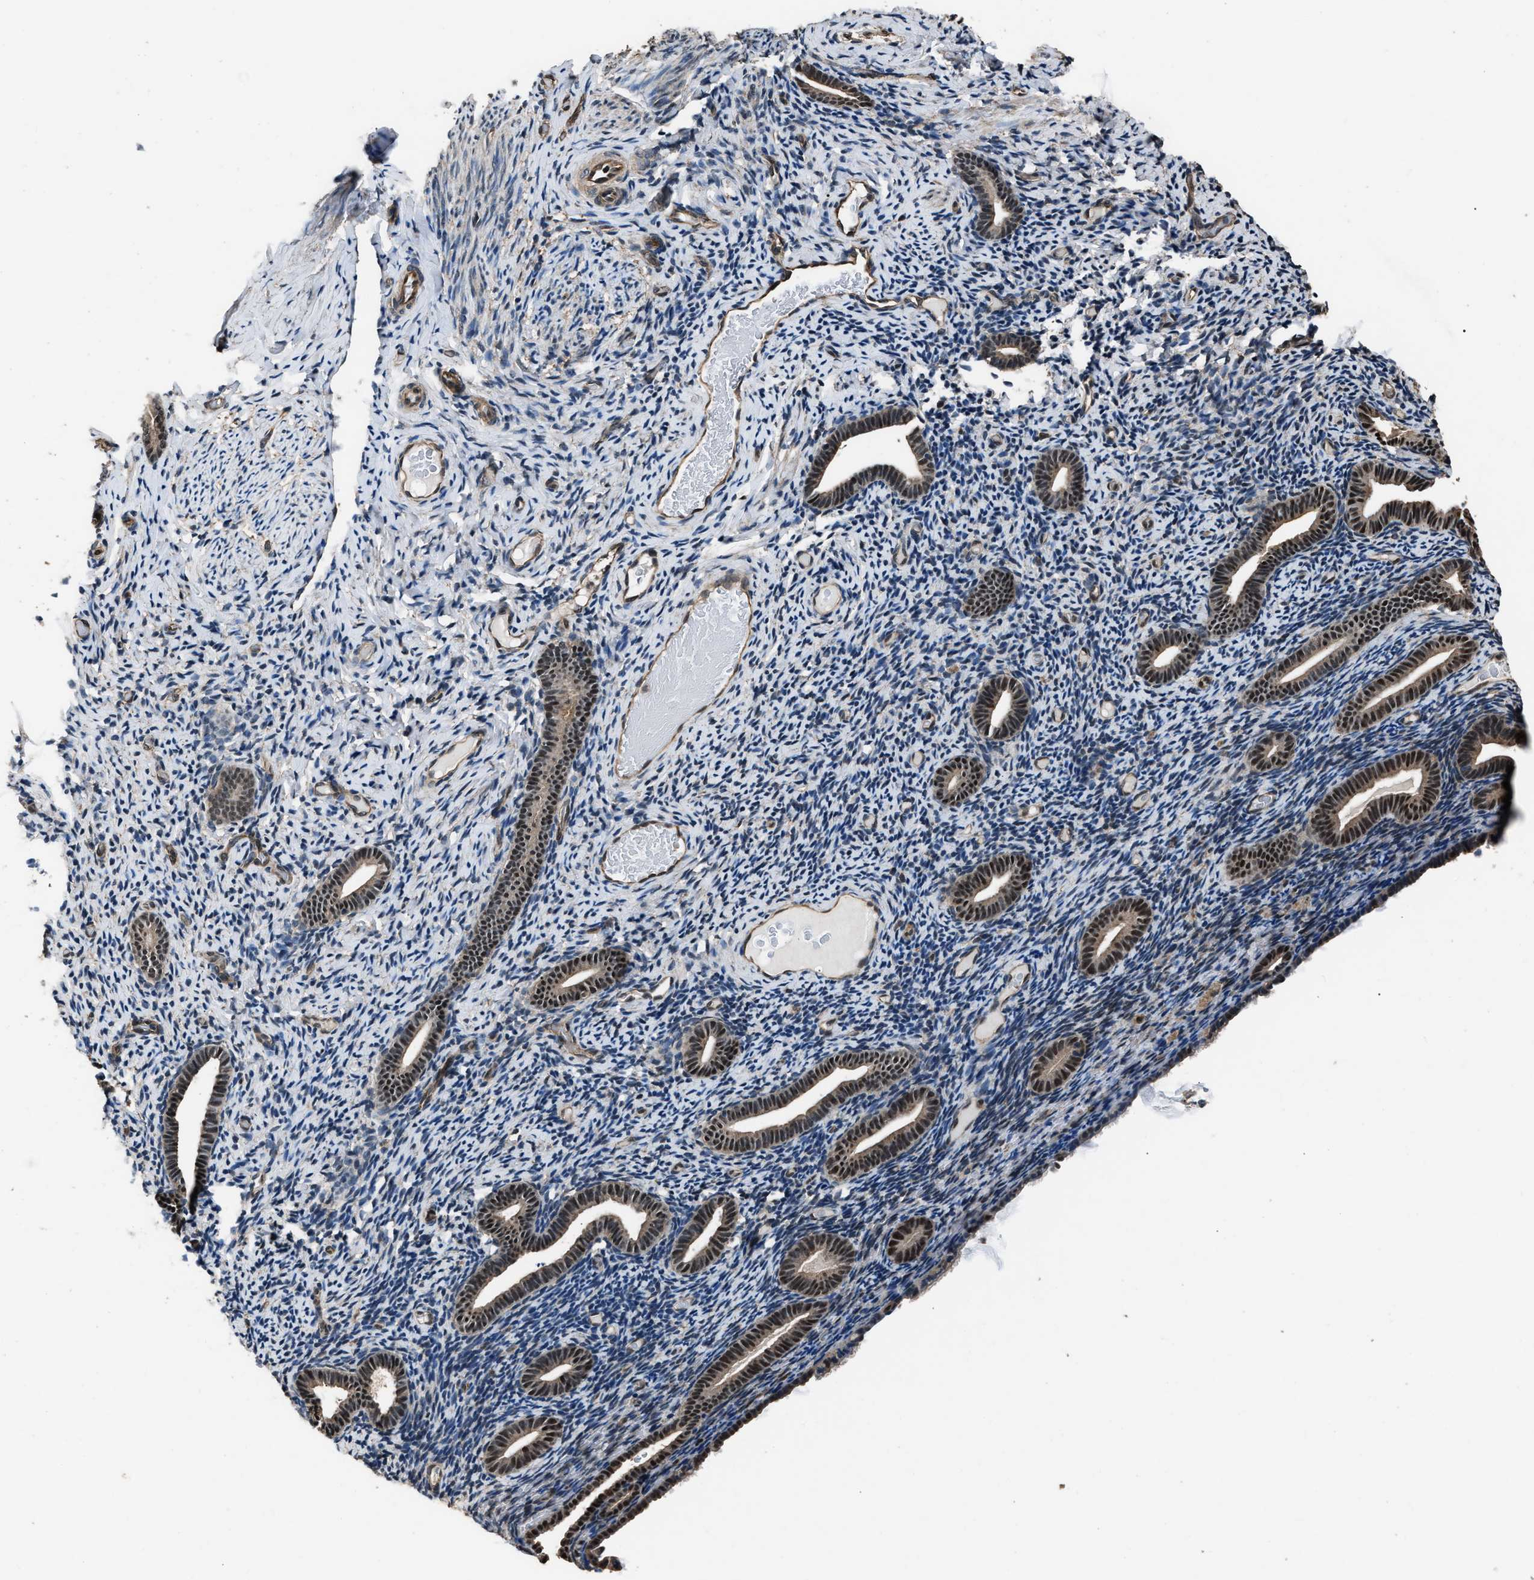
{"staining": {"intensity": "weak", "quantity": "25%-75%", "location": "cytoplasmic/membranous,nuclear"}, "tissue": "endometrium", "cell_type": "Cells in endometrial stroma", "image_type": "normal", "snomed": [{"axis": "morphology", "description": "Normal tissue, NOS"}, {"axis": "topography", "description": "Endometrium"}], "caption": "Protein expression analysis of normal endometrium exhibits weak cytoplasmic/membranous,nuclear expression in approximately 25%-75% of cells in endometrial stroma. (DAB = brown stain, brightfield microscopy at high magnification).", "gene": "DFFA", "patient": {"sex": "female", "age": 51}}